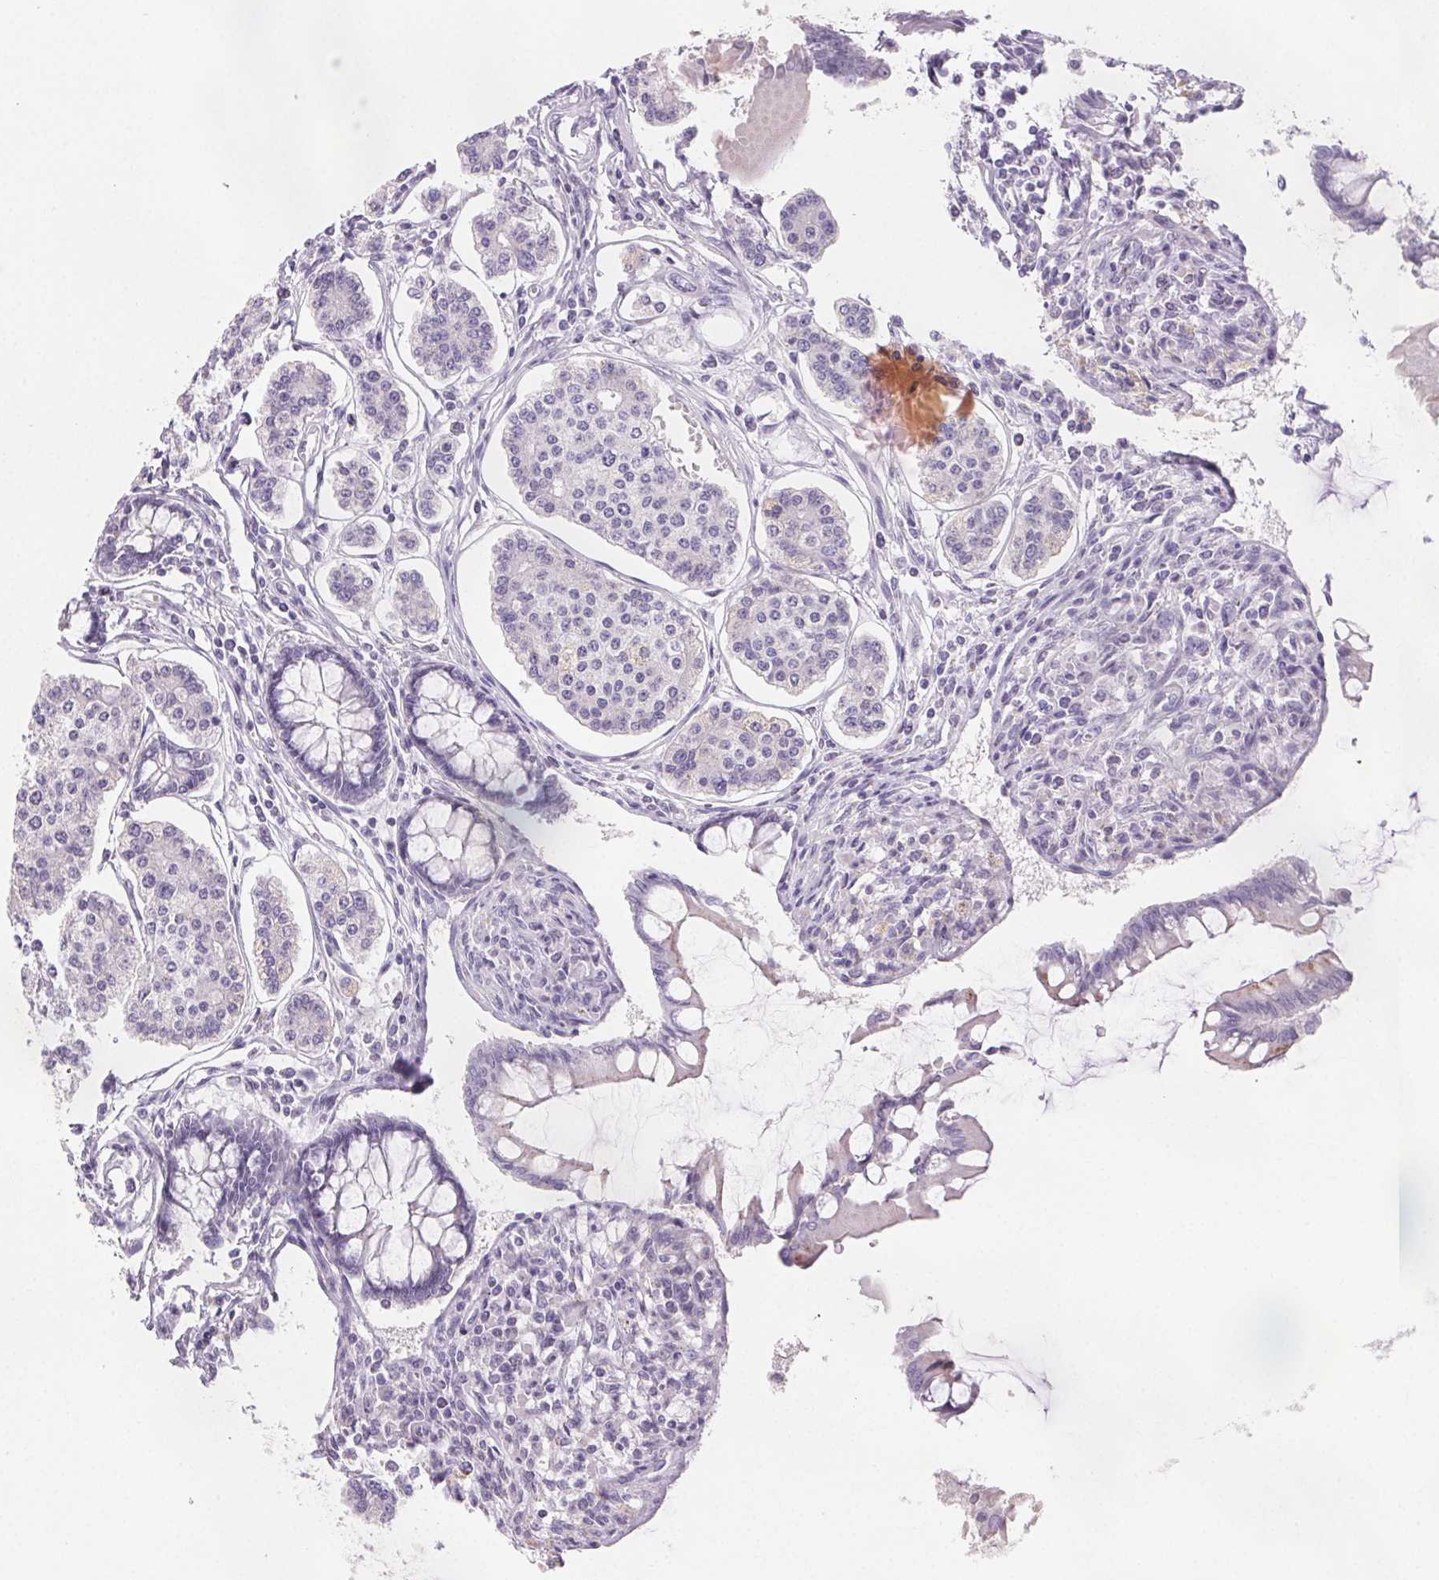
{"staining": {"intensity": "negative", "quantity": "none", "location": "none"}, "tissue": "carcinoid", "cell_type": "Tumor cells", "image_type": "cancer", "snomed": [{"axis": "morphology", "description": "Carcinoid, malignant, NOS"}, {"axis": "topography", "description": "Small intestine"}], "caption": "High magnification brightfield microscopy of carcinoid stained with DAB (brown) and counterstained with hematoxylin (blue): tumor cells show no significant expression. (Brightfield microscopy of DAB (3,3'-diaminobenzidine) IHC at high magnification).", "gene": "BPIFB2", "patient": {"sex": "female", "age": 65}}